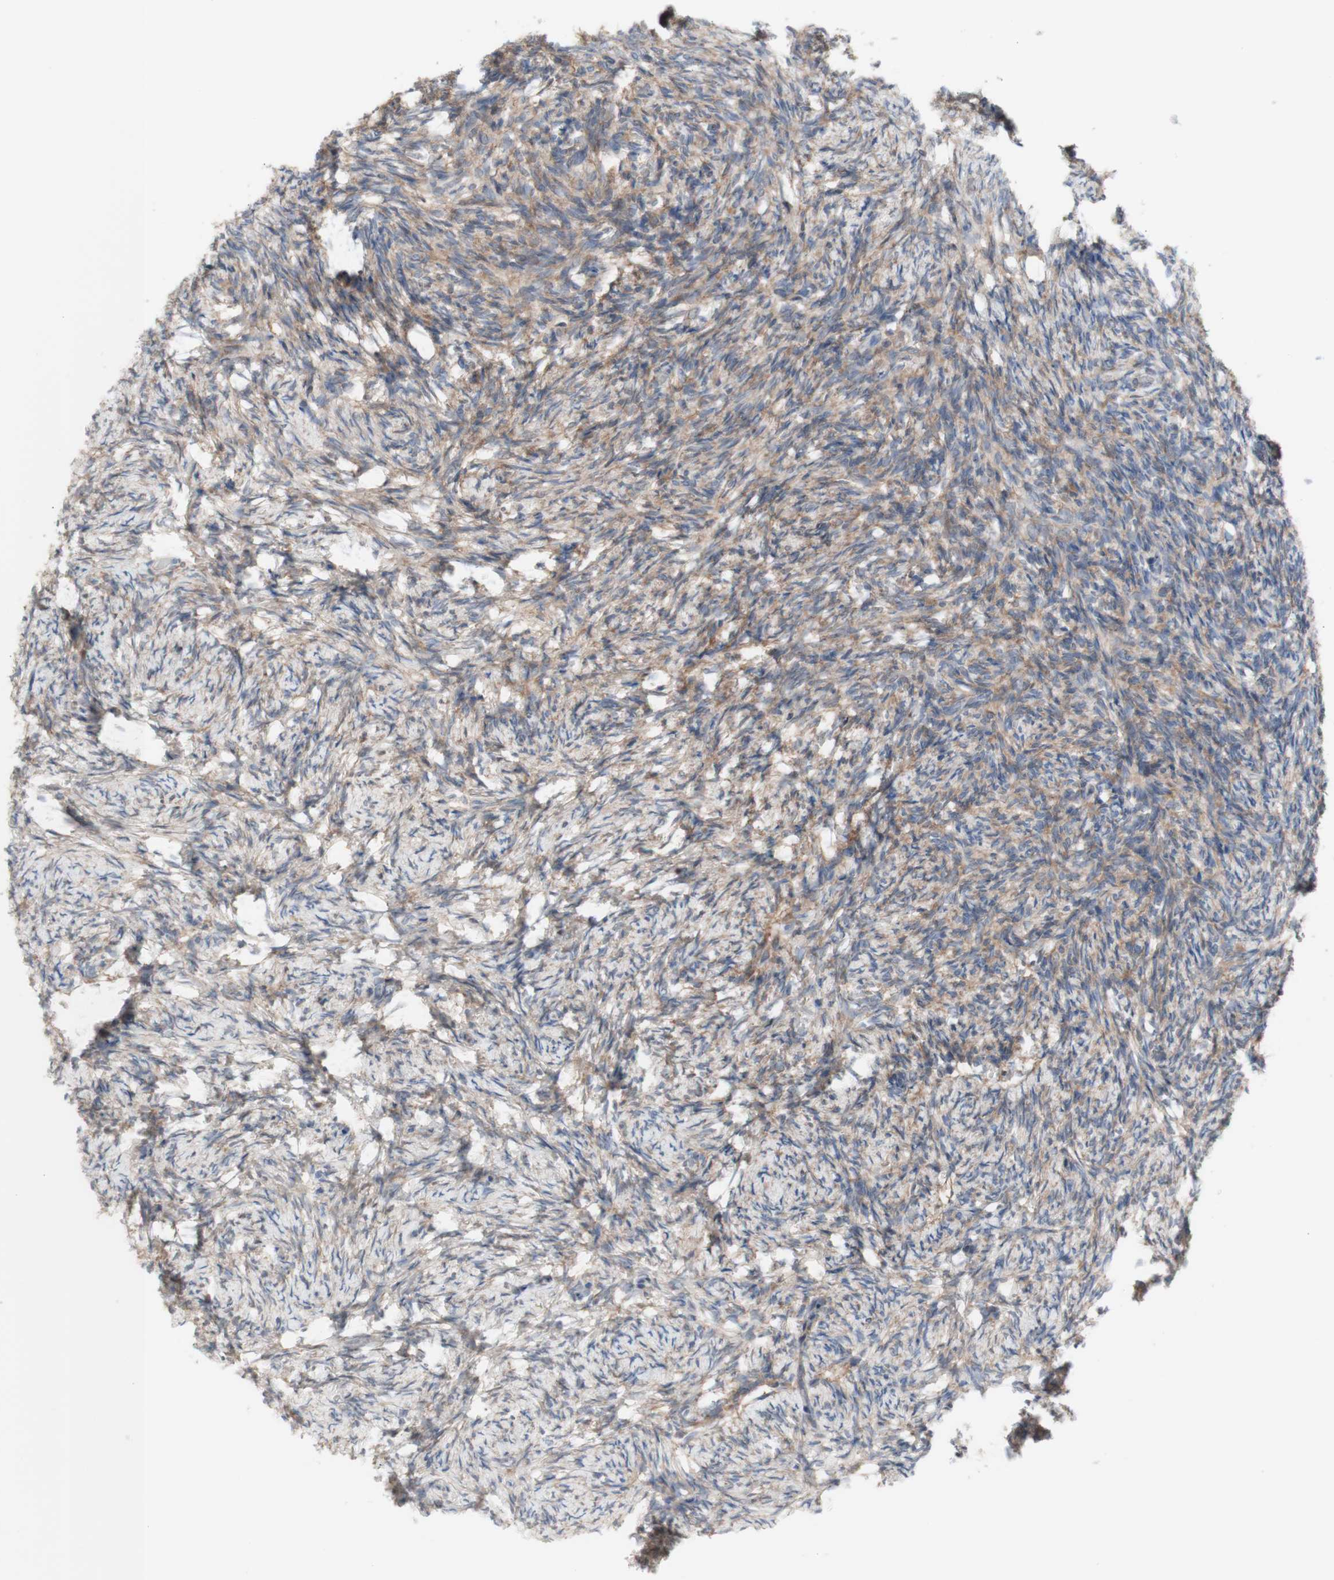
{"staining": {"intensity": "moderate", "quantity": ">75%", "location": "cytoplasmic/membranous"}, "tissue": "ovary", "cell_type": "Follicle cells", "image_type": "normal", "snomed": [{"axis": "morphology", "description": "Normal tissue, NOS"}, {"axis": "topography", "description": "Ovary"}], "caption": "Immunohistochemistry (IHC) of normal human ovary reveals medium levels of moderate cytoplasmic/membranous positivity in about >75% of follicle cells.", "gene": "PRMT5", "patient": {"sex": "female", "age": 60}}